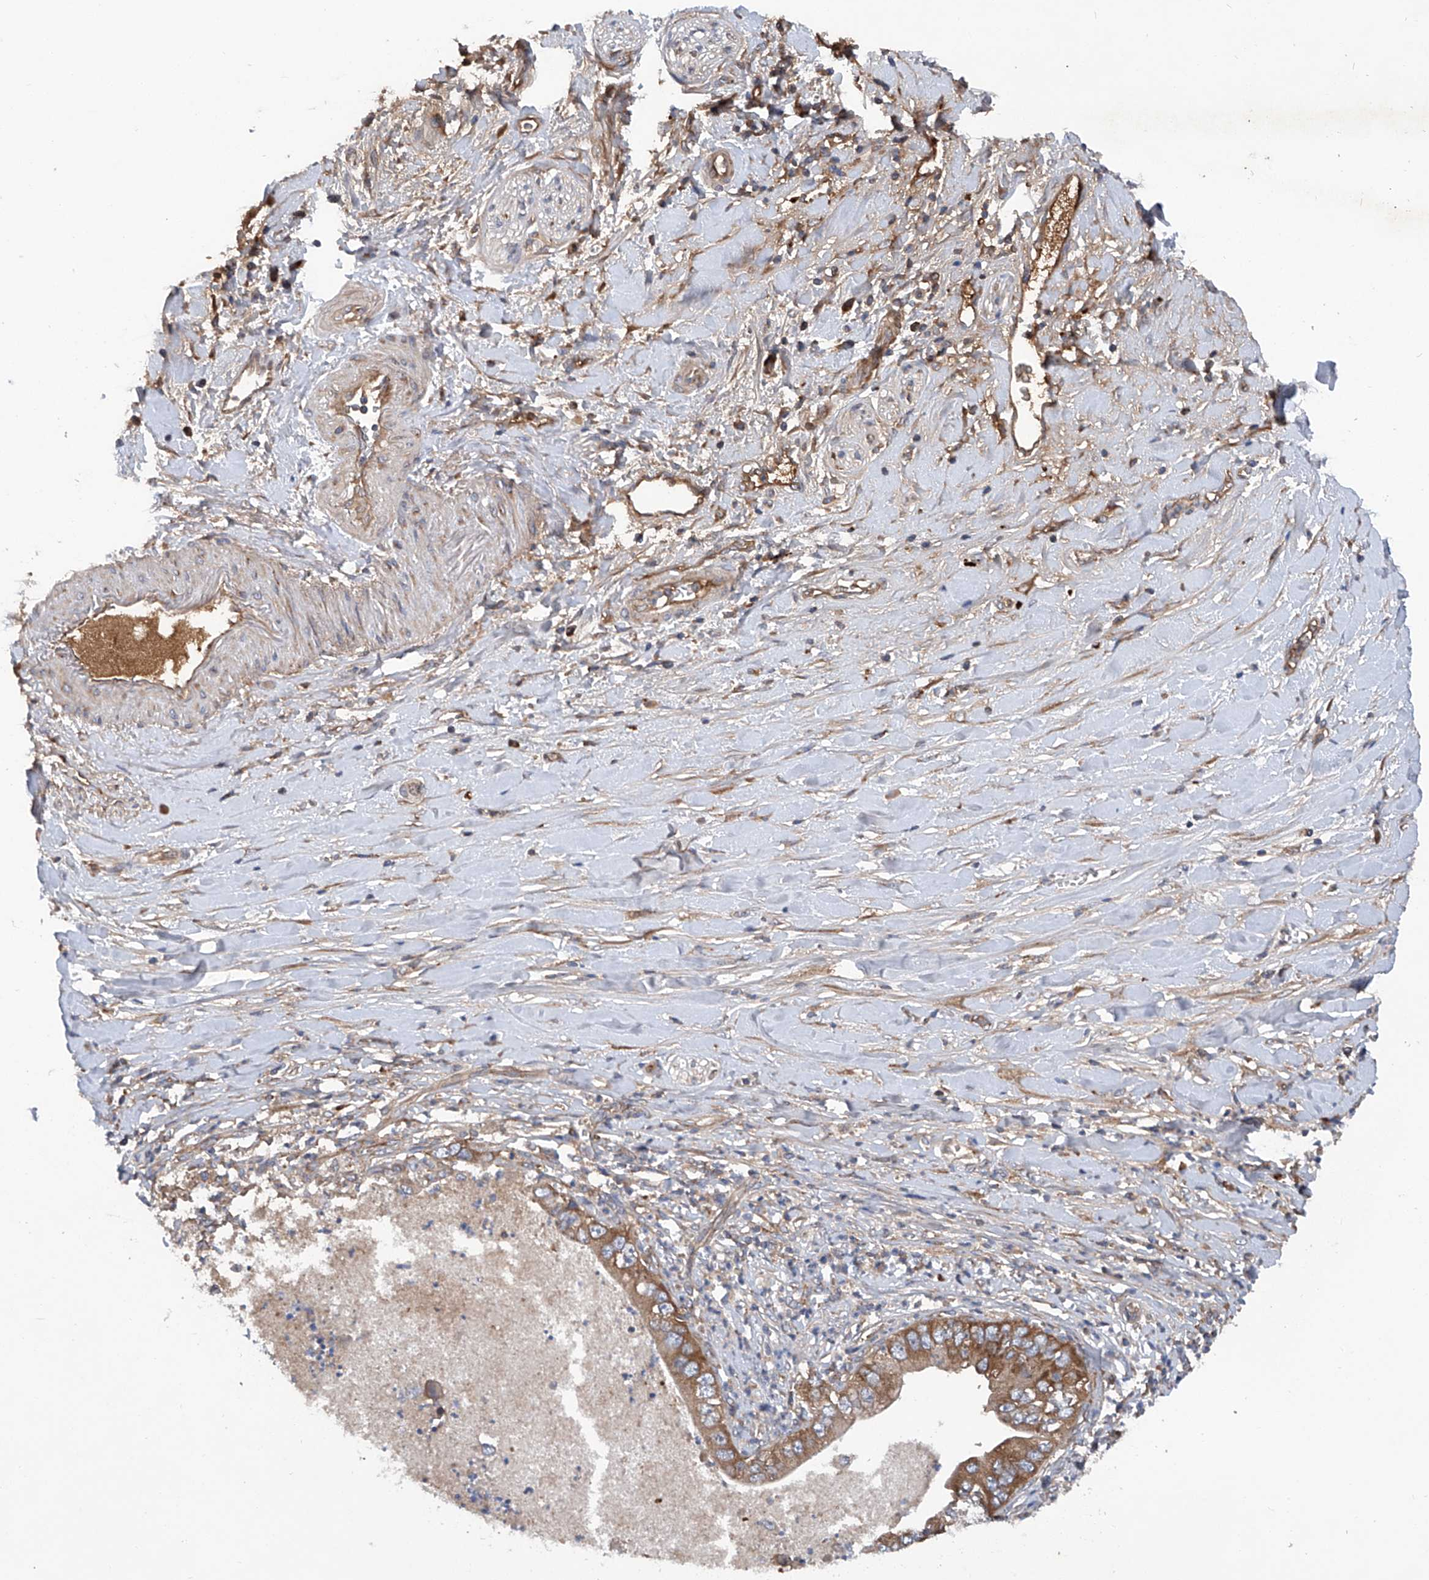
{"staining": {"intensity": "strong", "quantity": ">75%", "location": "cytoplasmic/membranous"}, "tissue": "pancreatic cancer", "cell_type": "Tumor cells", "image_type": "cancer", "snomed": [{"axis": "morphology", "description": "Adenocarcinoma, NOS"}, {"axis": "topography", "description": "Pancreas"}], "caption": "This image reveals pancreatic cancer (adenocarcinoma) stained with immunohistochemistry (IHC) to label a protein in brown. The cytoplasmic/membranous of tumor cells show strong positivity for the protein. Nuclei are counter-stained blue.", "gene": "ASCC3", "patient": {"sex": "female", "age": 78}}